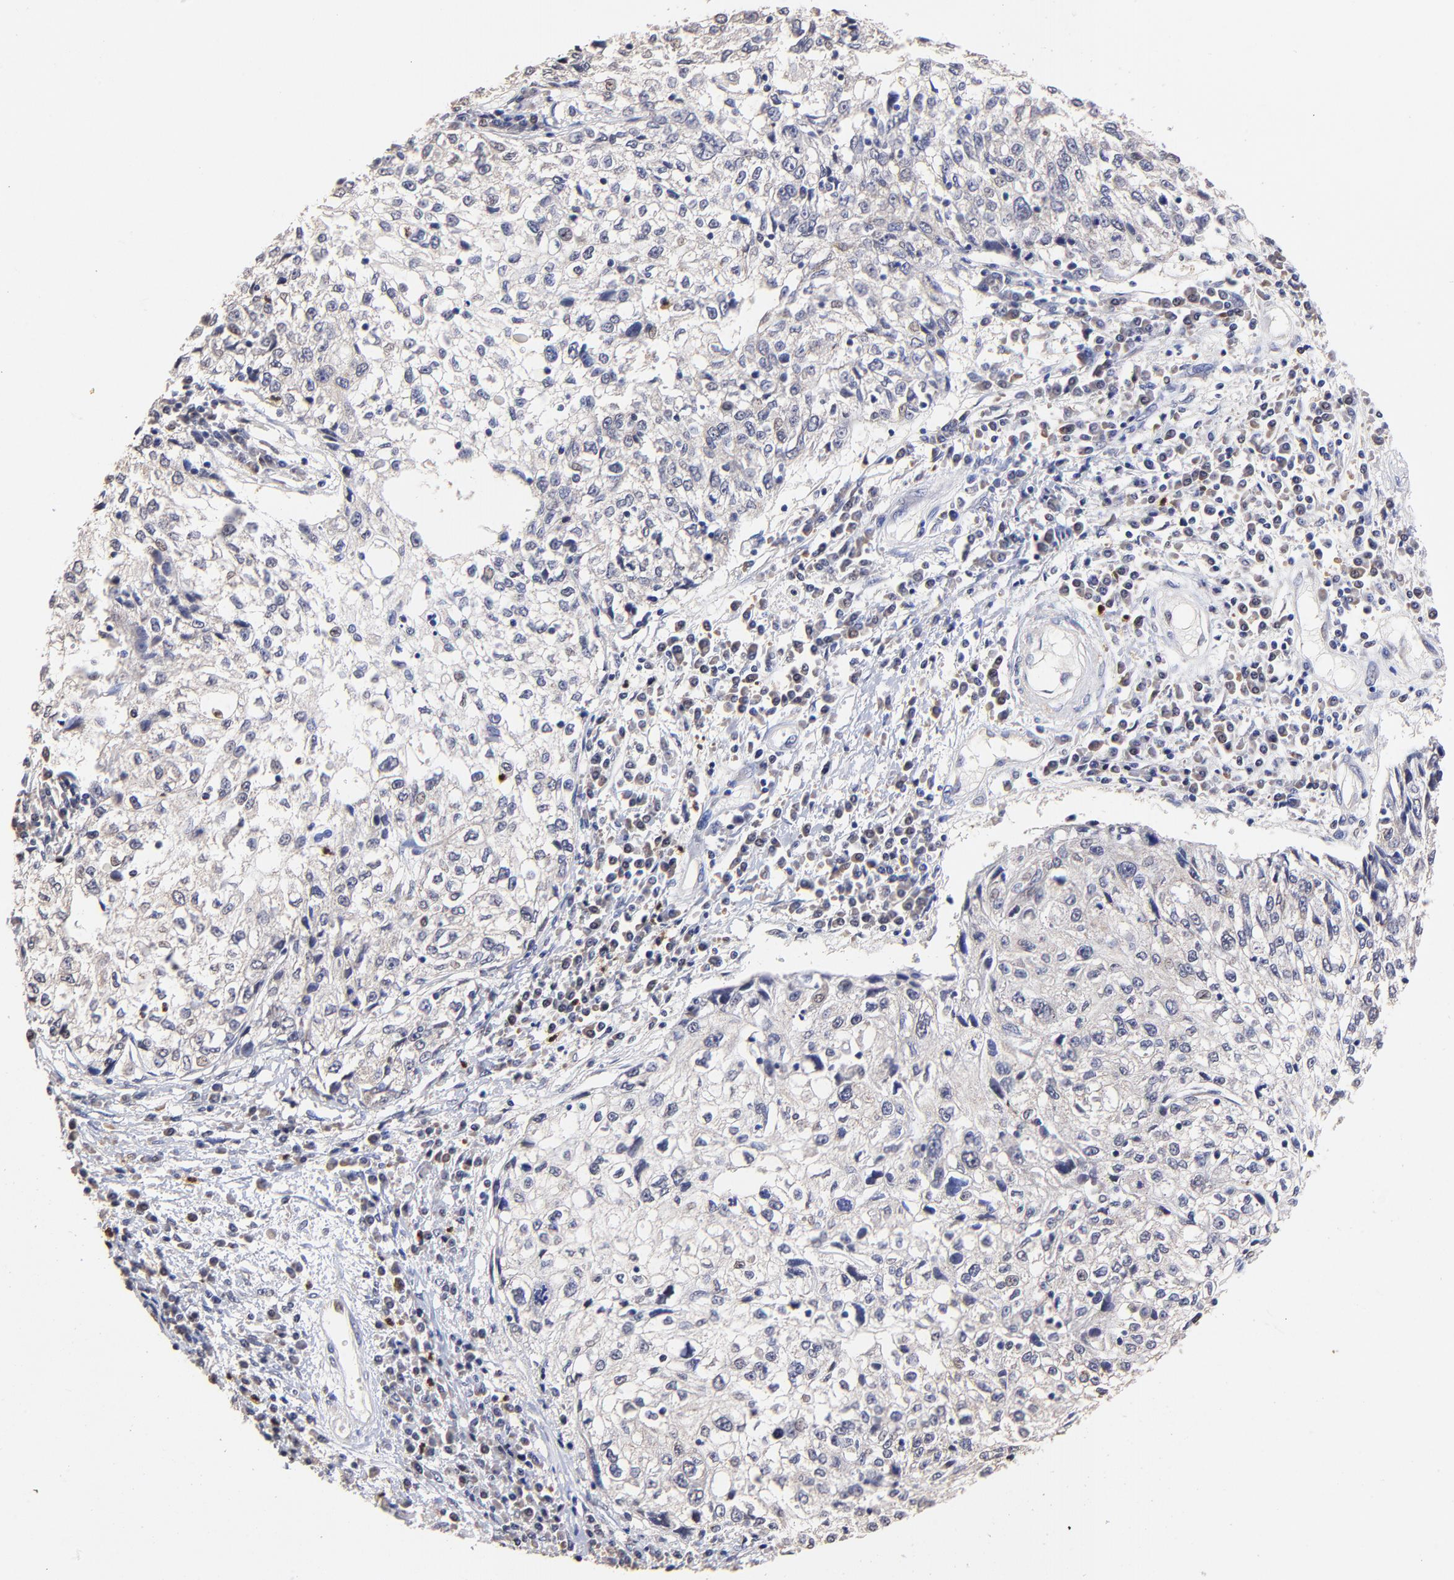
{"staining": {"intensity": "weak", "quantity": "<25%", "location": "nuclear"}, "tissue": "cervical cancer", "cell_type": "Tumor cells", "image_type": "cancer", "snomed": [{"axis": "morphology", "description": "Squamous cell carcinoma, NOS"}, {"axis": "topography", "description": "Cervix"}], "caption": "There is no significant staining in tumor cells of cervical cancer. Nuclei are stained in blue.", "gene": "BBOF1", "patient": {"sex": "female", "age": 57}}